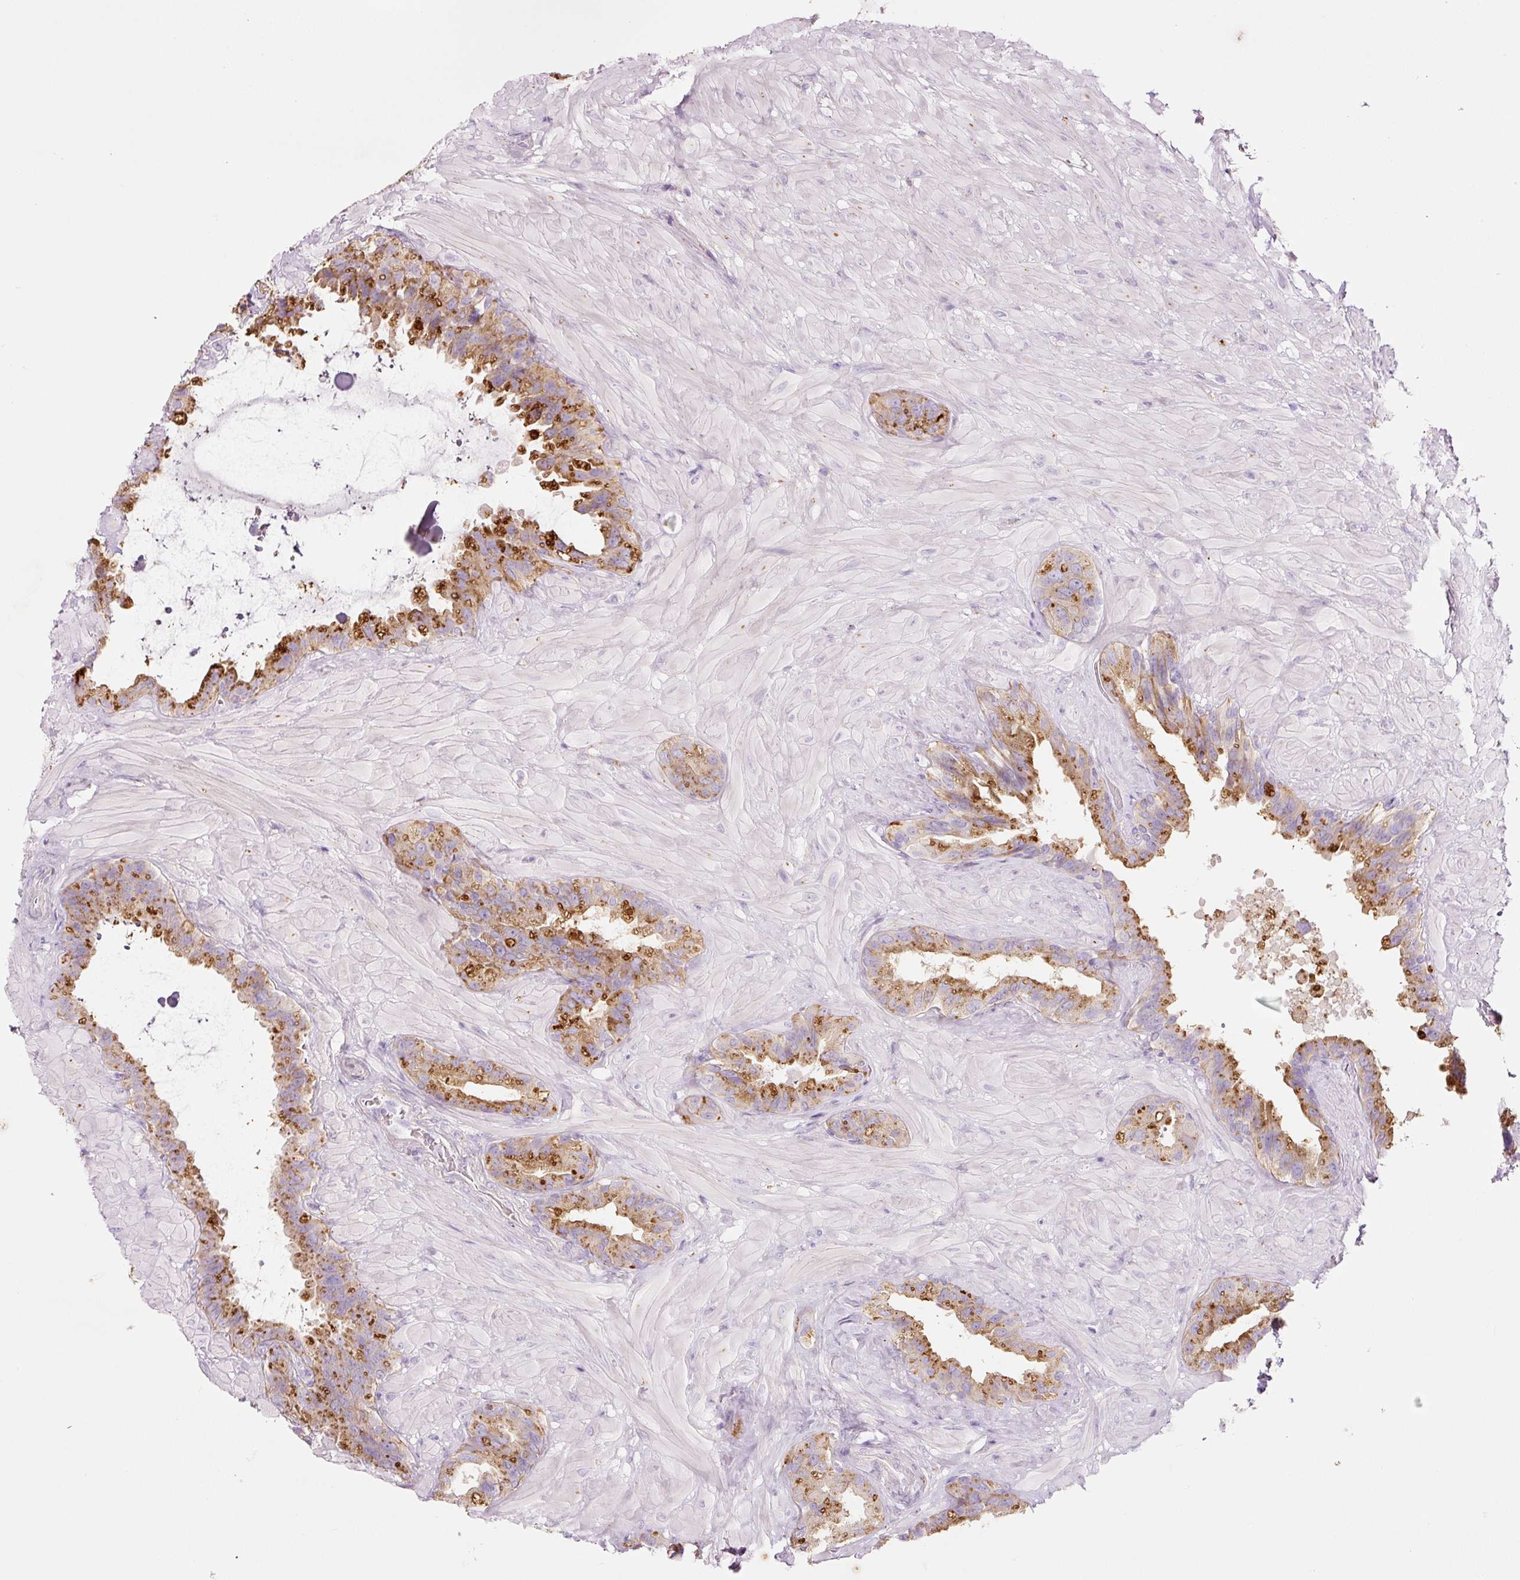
{"staining": {"intensity": "moderate", "quantity": ">75%", "location": "cytoplasmic/membranous"}, "tissue": "seminal vesicle", "cell_type": "Glandular cells", "image_type": "normal", "snomed": [{"axis": "morphology", "description": "Normal tissue, NOS"}, {"axis": "topography", "description": "Seminal veicle"}, {"axis": "topography", "description": "Peripheral nerve tissue"}], "caption": "Benign seminal vesicle demonstrates moderate cytoplasmic/membranous staining in approximately >75% of glandular cells, visualized by immunohistochemistry.", "gene": "TMC8", "patient": {"sex": "male", "age": 76}}